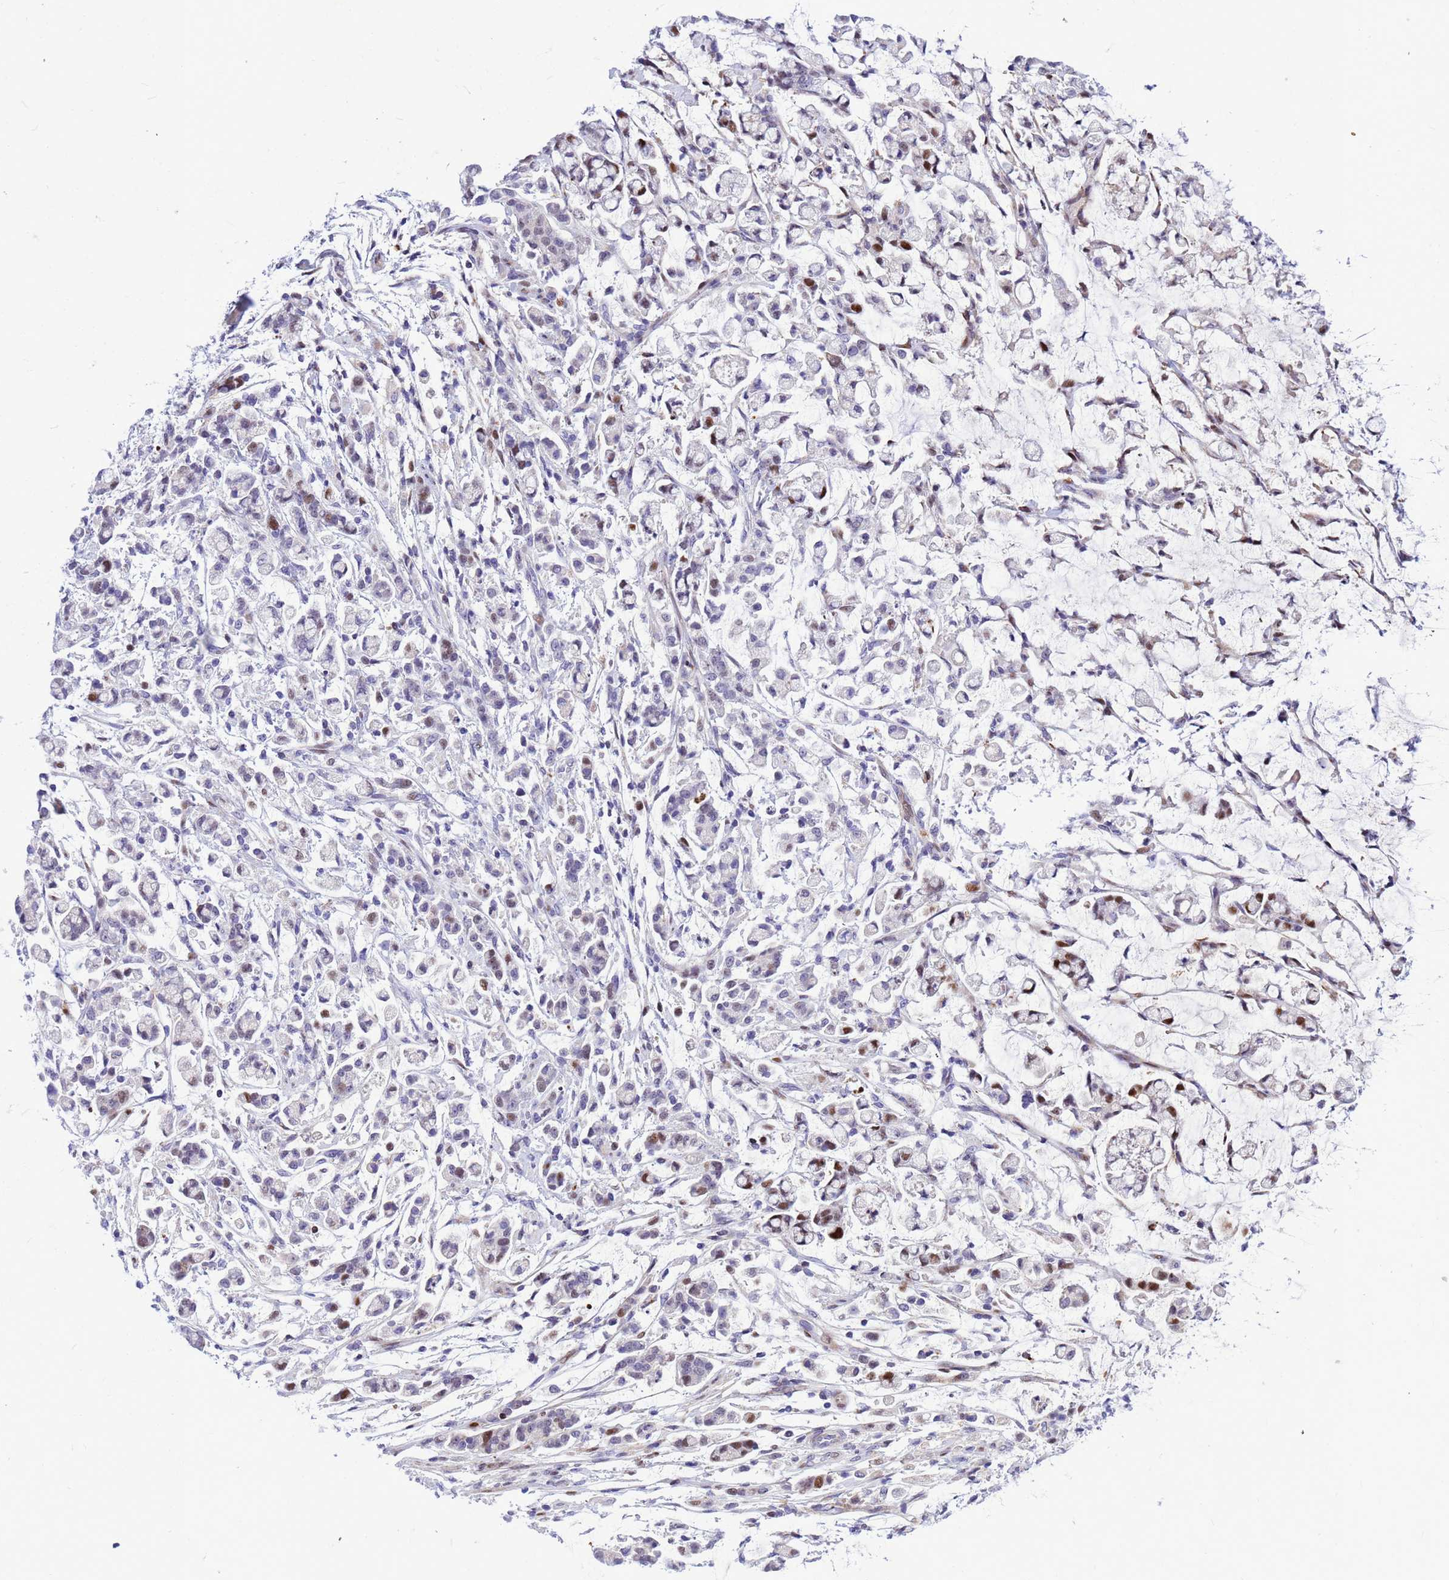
{"staining": {"intensity": "negative", "quantity": "none", "location": "none"}, "tissue": "stomach cancer", "cell_type": "Tumor cells", "image_type": "cancer", "snomed": [{"axis": "morphology", "description": "Adenocarcinoma, NOS"}, {"axis": "topography", "description": "Stomach"}], "caption": "Tumor cells are negative for brown protein staining in adenocarcinoma (stomach).", "gene": "ADAMTS7", "patient": {"sex": "female", "age": 60}}